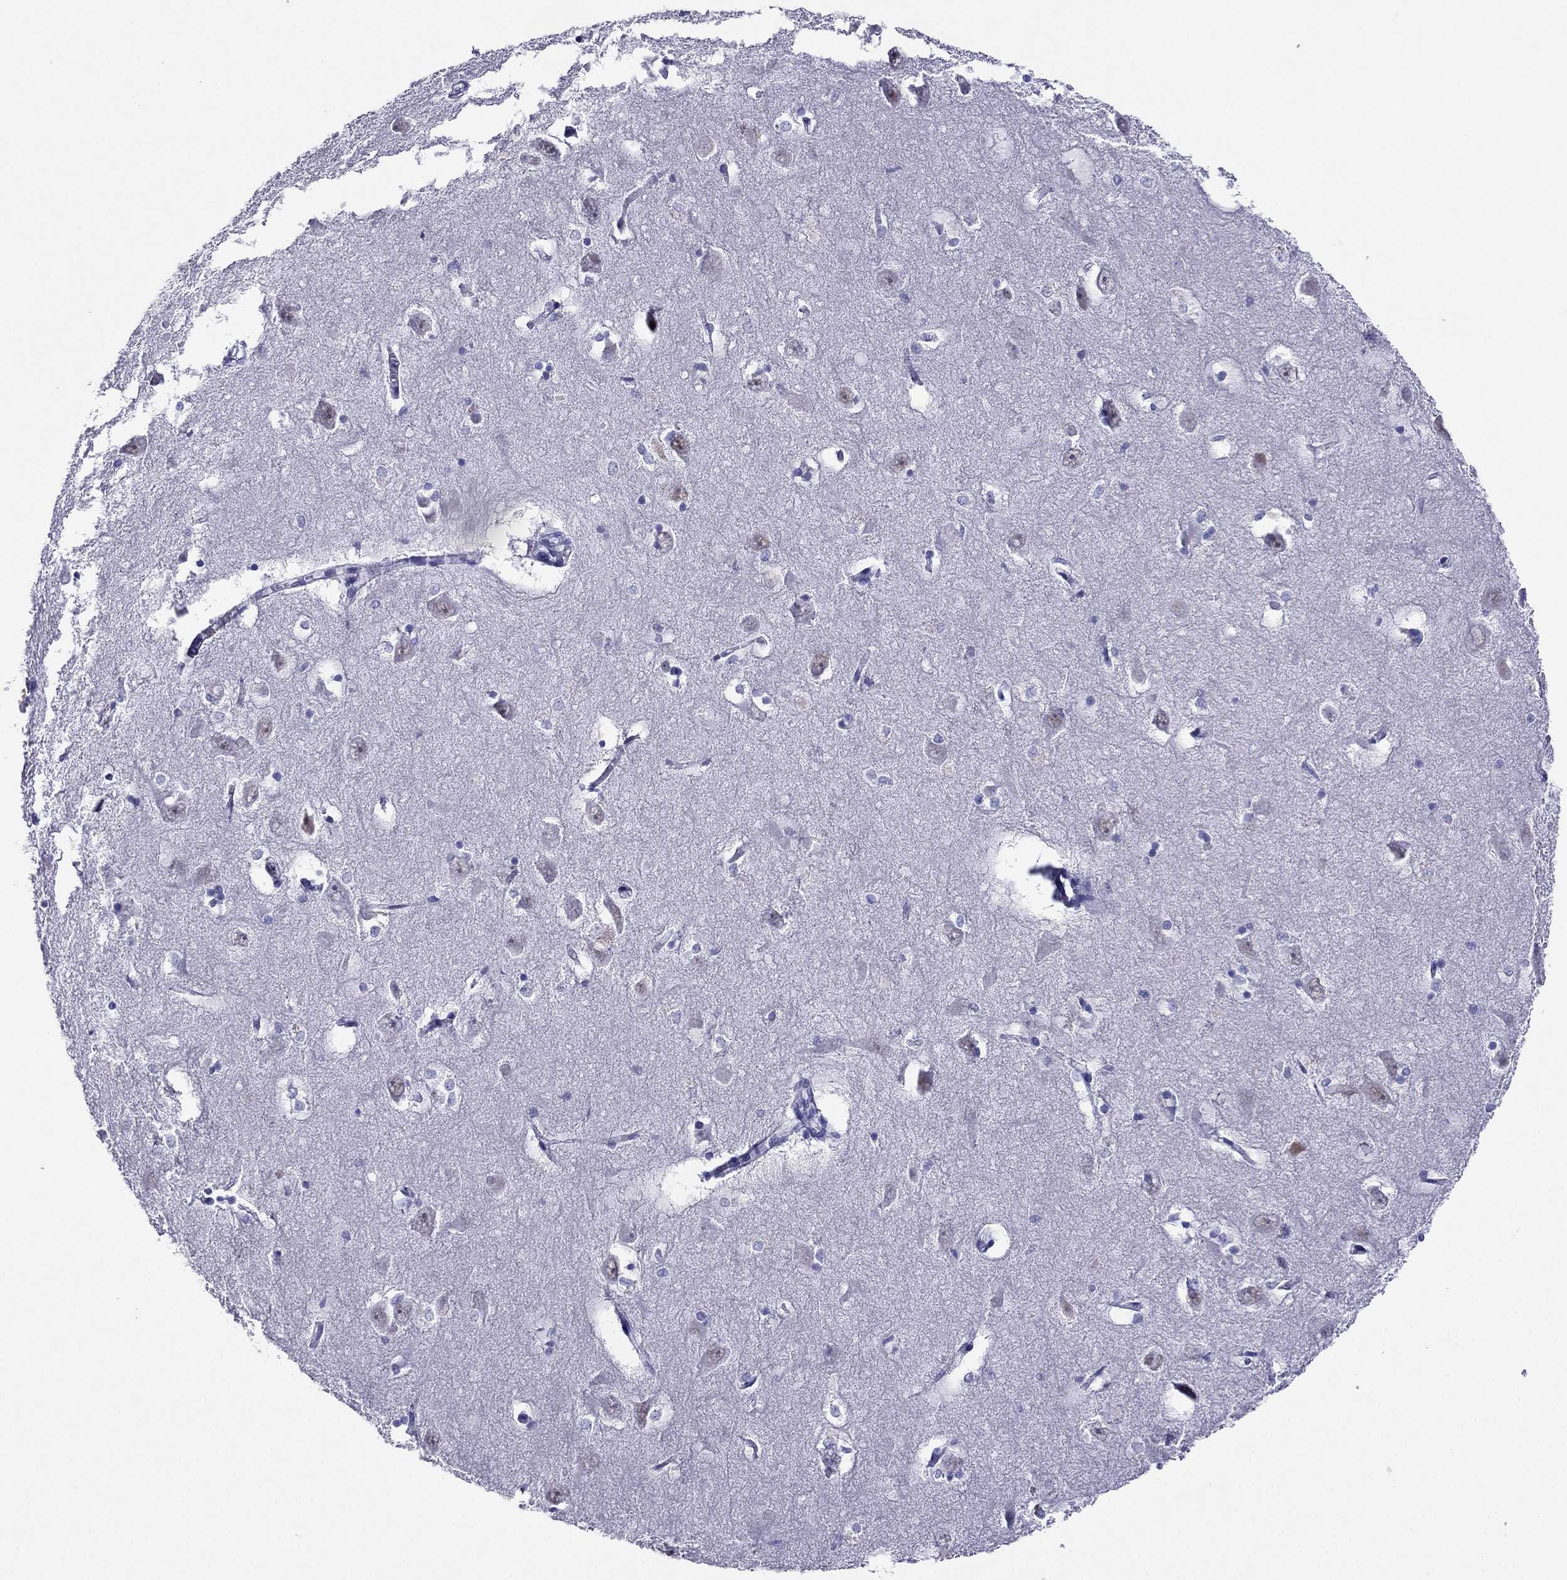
{"staining": {"intensity": "negative", "quantity": "none", "location": "none"}, "tissue": "hippocampus", "cell_type": "Glial cells", "image_type": "normal", "snomed": [{"axis": "morphology", "description": "Normal tissue, NOS"}, {"axis": "topography", "description": "Lateral ventricle wall"}, {"axis": "topography", "description": "Hippocampus"}], "caption": "Immunohistochemical staining of unremarkable human hippocampus demonstrates no significant staining in glial cells. The staining is performed using DAB brown chromogen with nuclei counter-stained in using hematoxylin.", "gene": "PPM1G", "patient": {"sex": "female", "age": 63}}